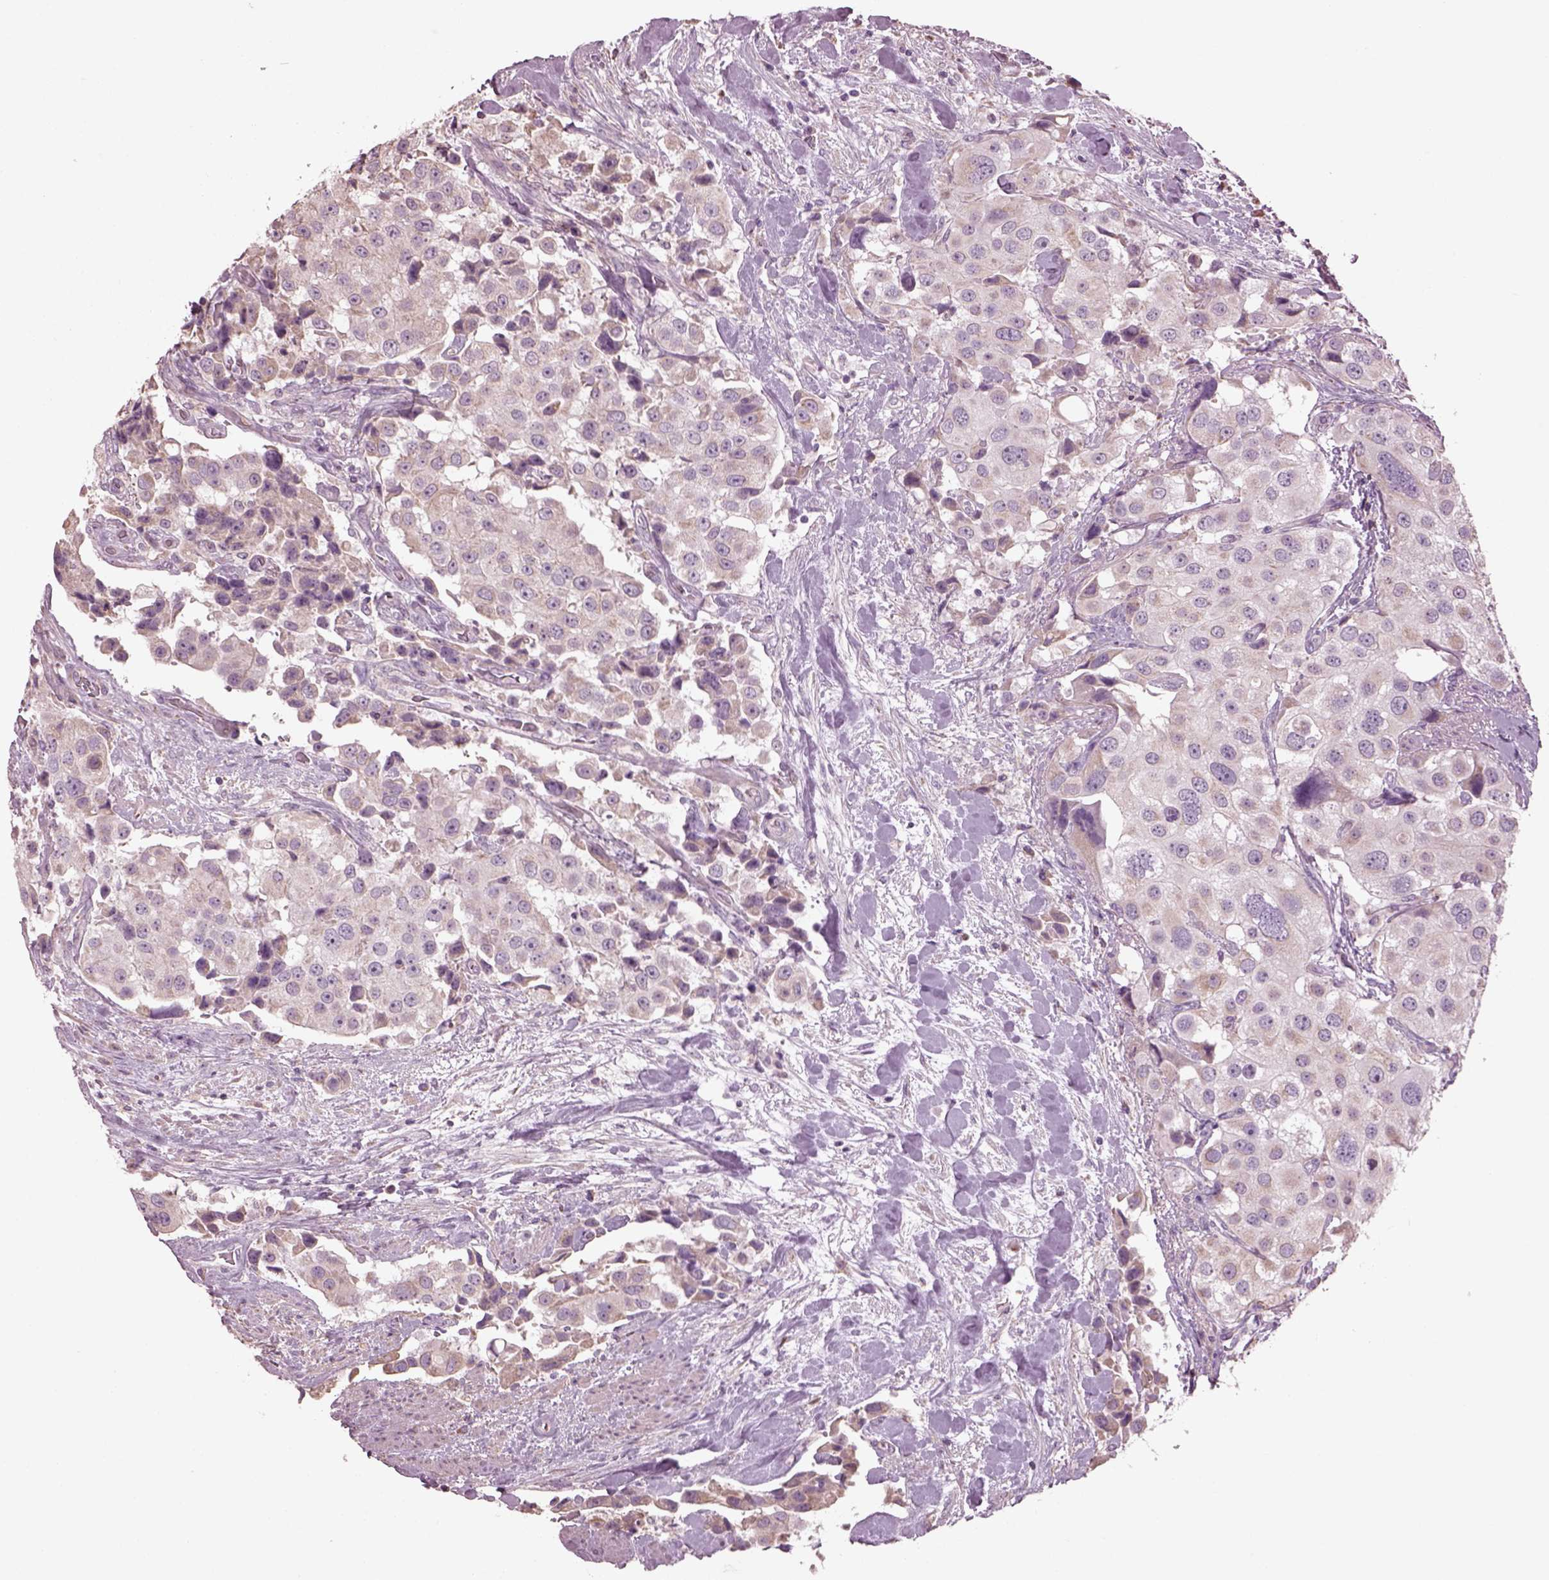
{"staining": {"intensity": "weak", "quantity": "<25%", "location": "cytoplasmic/membranous"}, "tissue": "urothelial cancer", "cell_type": "Tumor cells", "image_type": "cancer", "snomed": [{"axis": "morphology", "description": "Urothelial carcinoma, High grade"}, {"axis": "topography", "description": "Urinary bladder"}], "caption": "Tumor cells are negative for brown protein staining in urothelial cancer.", "gene": "SPATA7", "patient": {"sex": "female", "age": 64}}